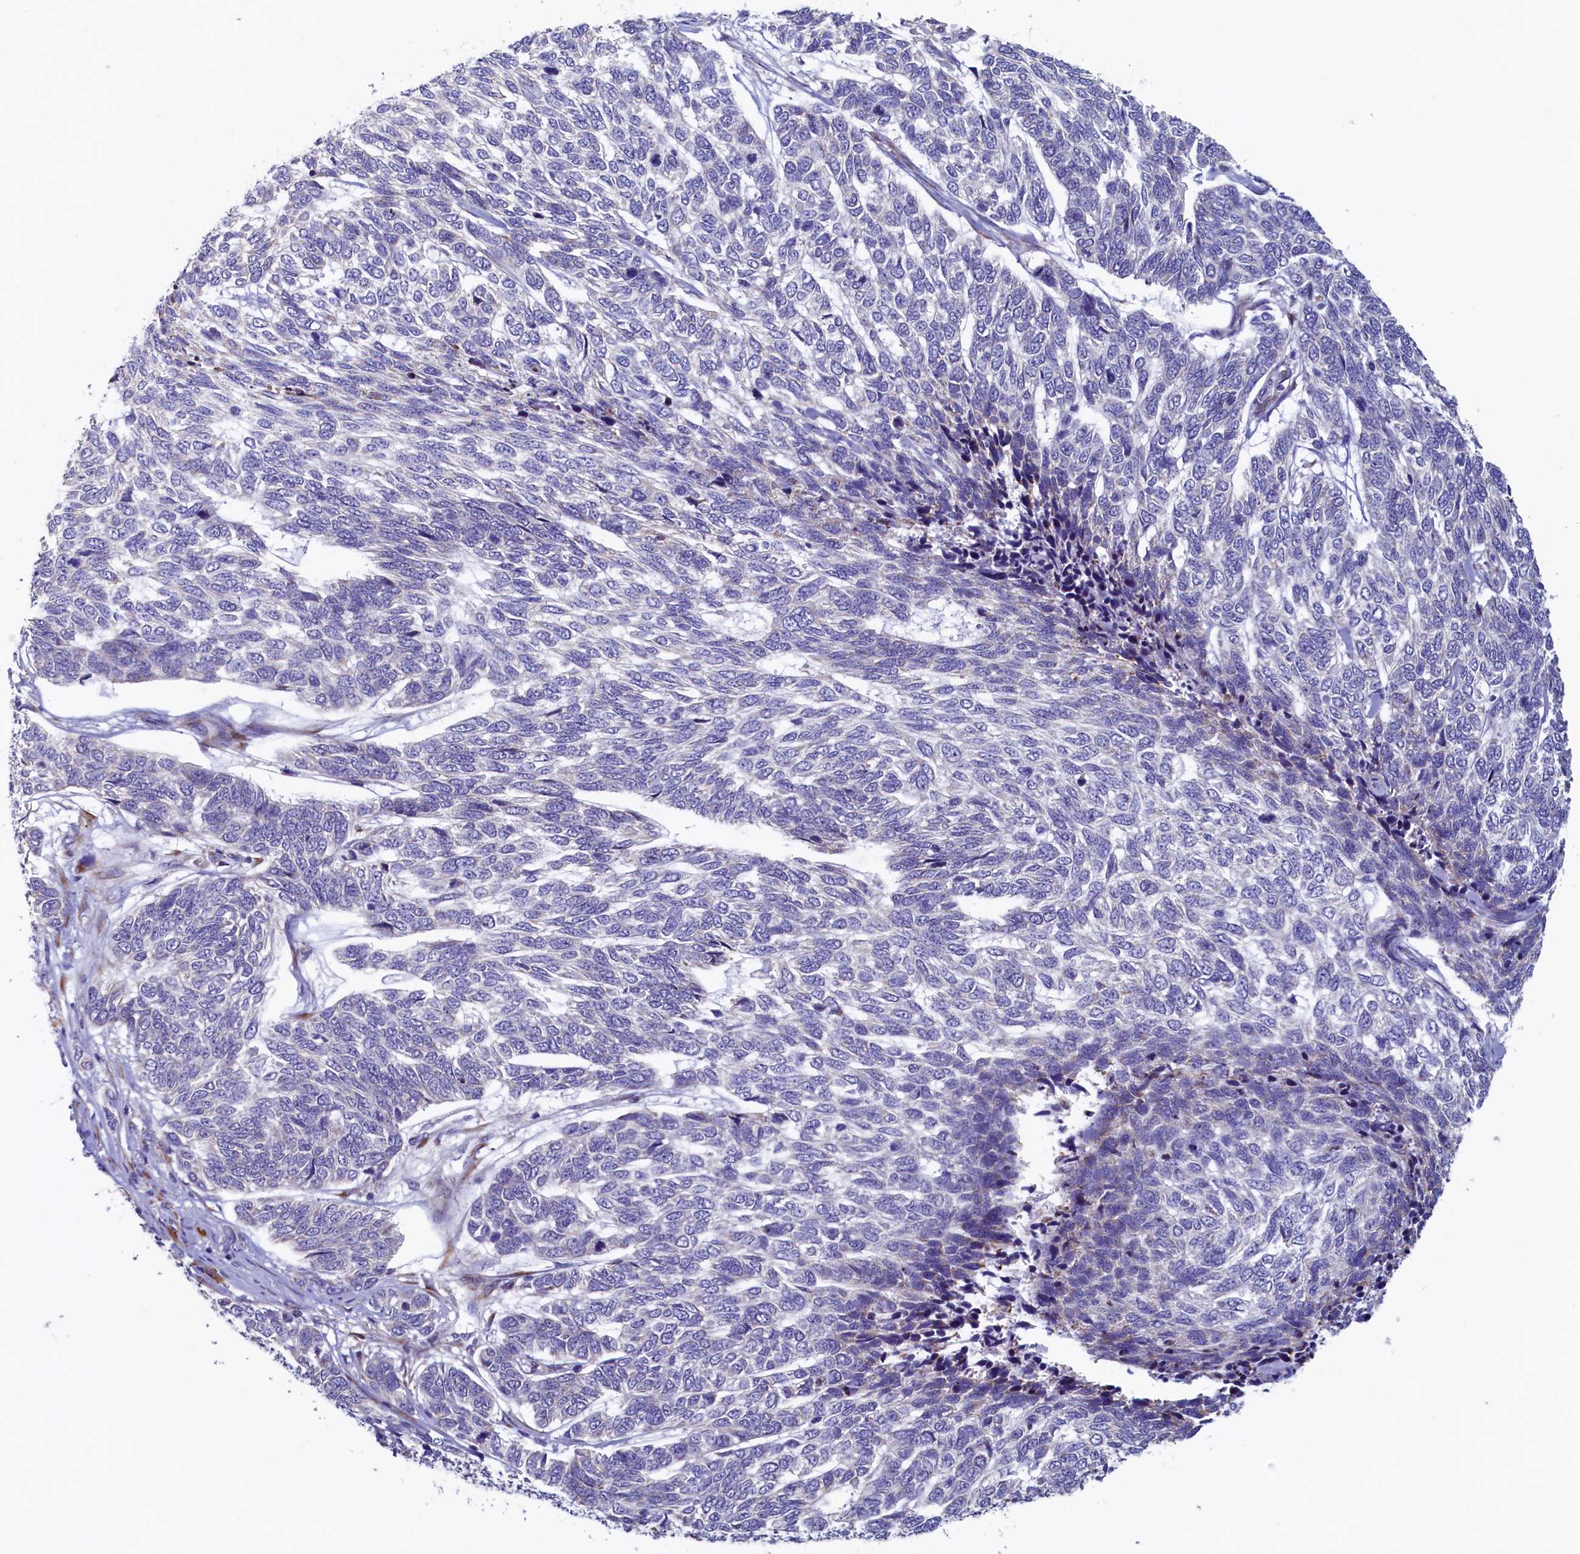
{"staining": {"intensity": "negative", "quantity": "none", "location": "none"}, "tissue": "skin cancer", "cell_type": "Tumor cells", "image_type": "cancer", "snomed": [{"axis": "morphology", "description": "Basal cell carcinoma"}, {"axis": "topography", "description": "Skin"}], "caption": "Tumor cells are negative for brown protein staining in skin basal cell carcinoma.", "gene": "CBLIF", "patient": {"sex": "female", "age": 65}}